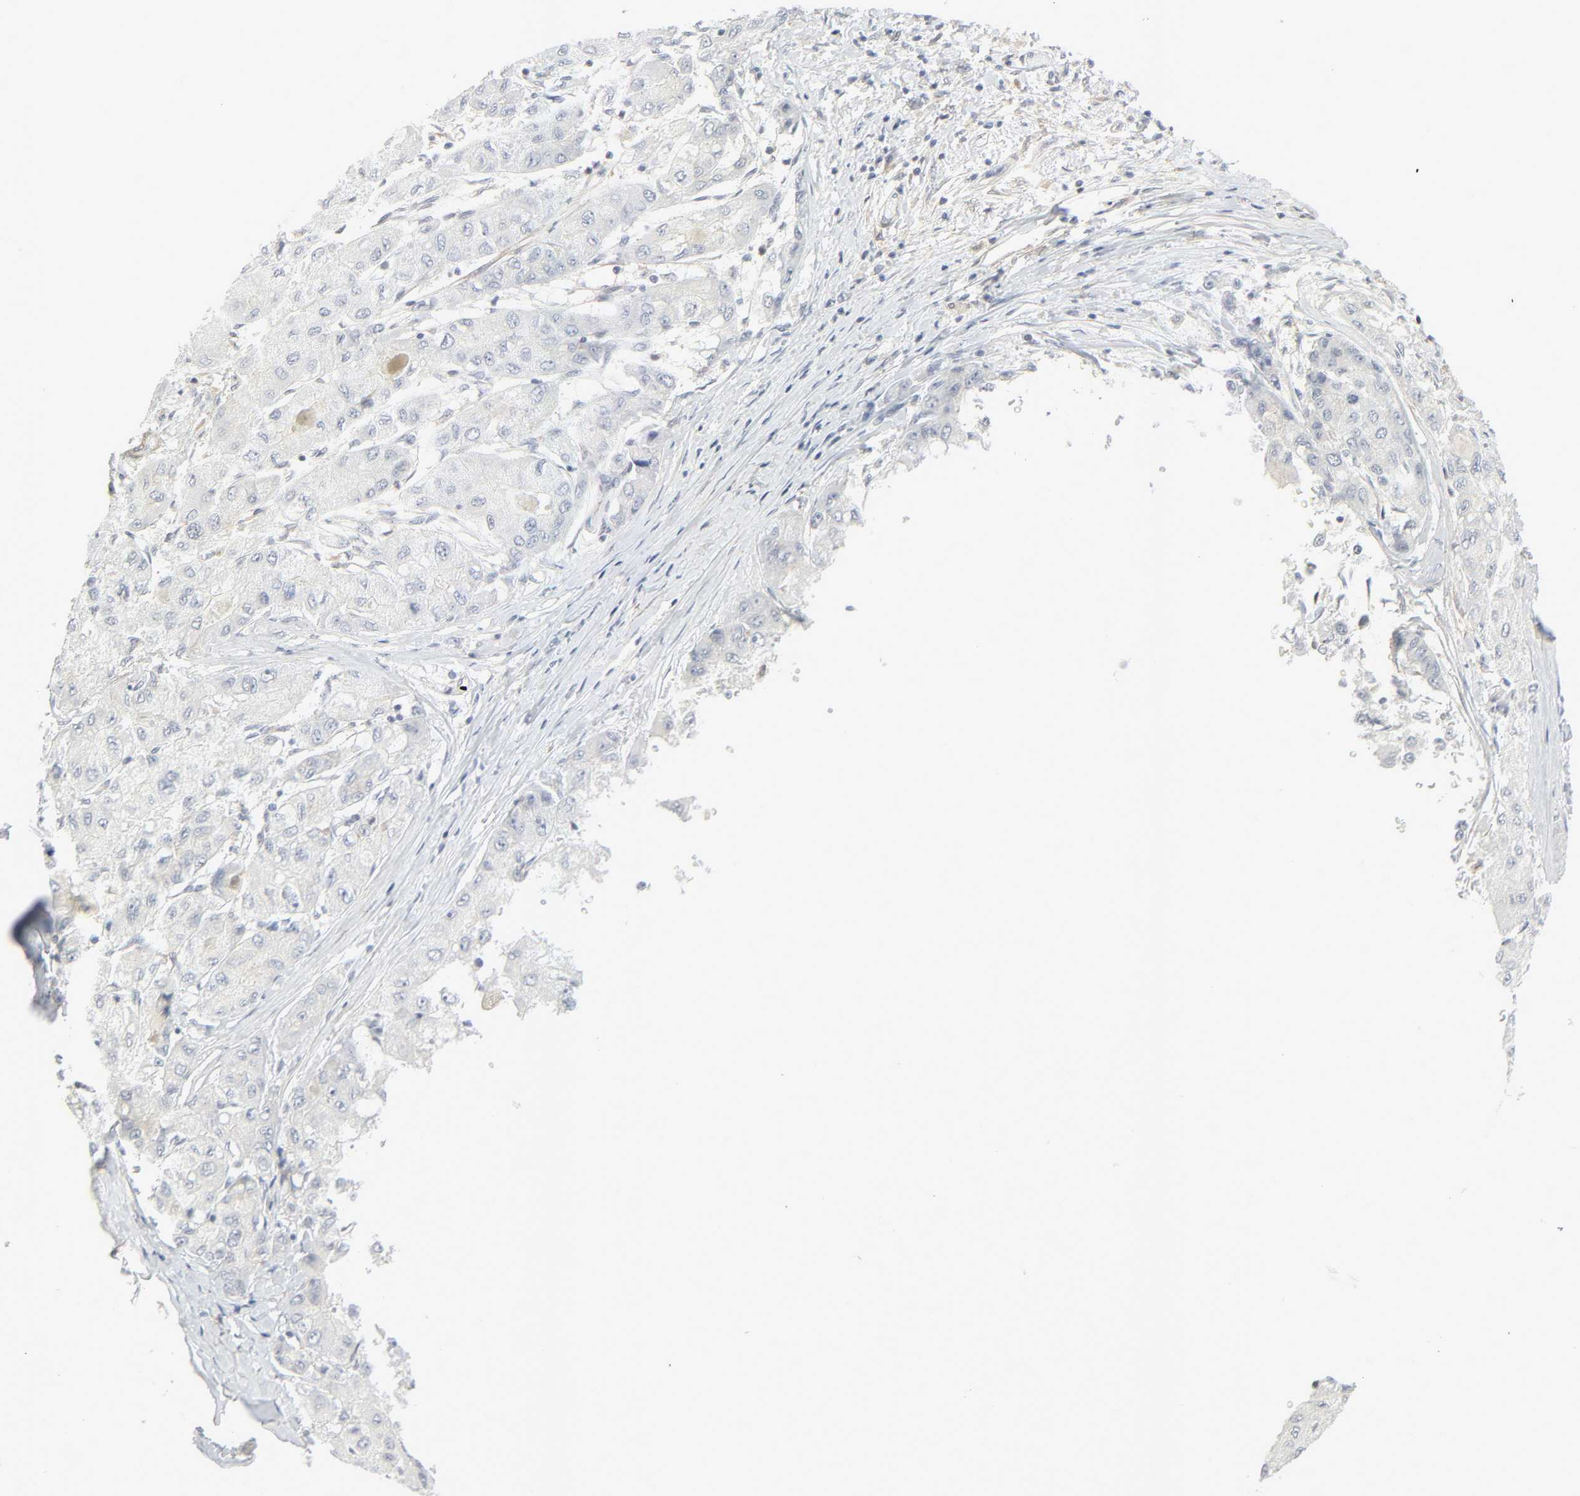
{"staining": {"intensity": "negative", "quantity": "none", "location": "none"}, "tissue": "liver cancer", "cell_type": "Tumor cells", "image_type": "cancer", "snomed": [{"axis": "morphology", "description": "Carcinoma, Hepatocellular, NOS"}, {"axis": "topography", "description": "Liver"}], "caption": "This histopathology image is of liver hepatocellular carcinoma stained with IHC to label a protein in brown with the nuclei are counter-stained blue. There is no positivity in tumor cells.", "gene": "ZBTB16", "patient": {"sex": "male", "age": 80}}